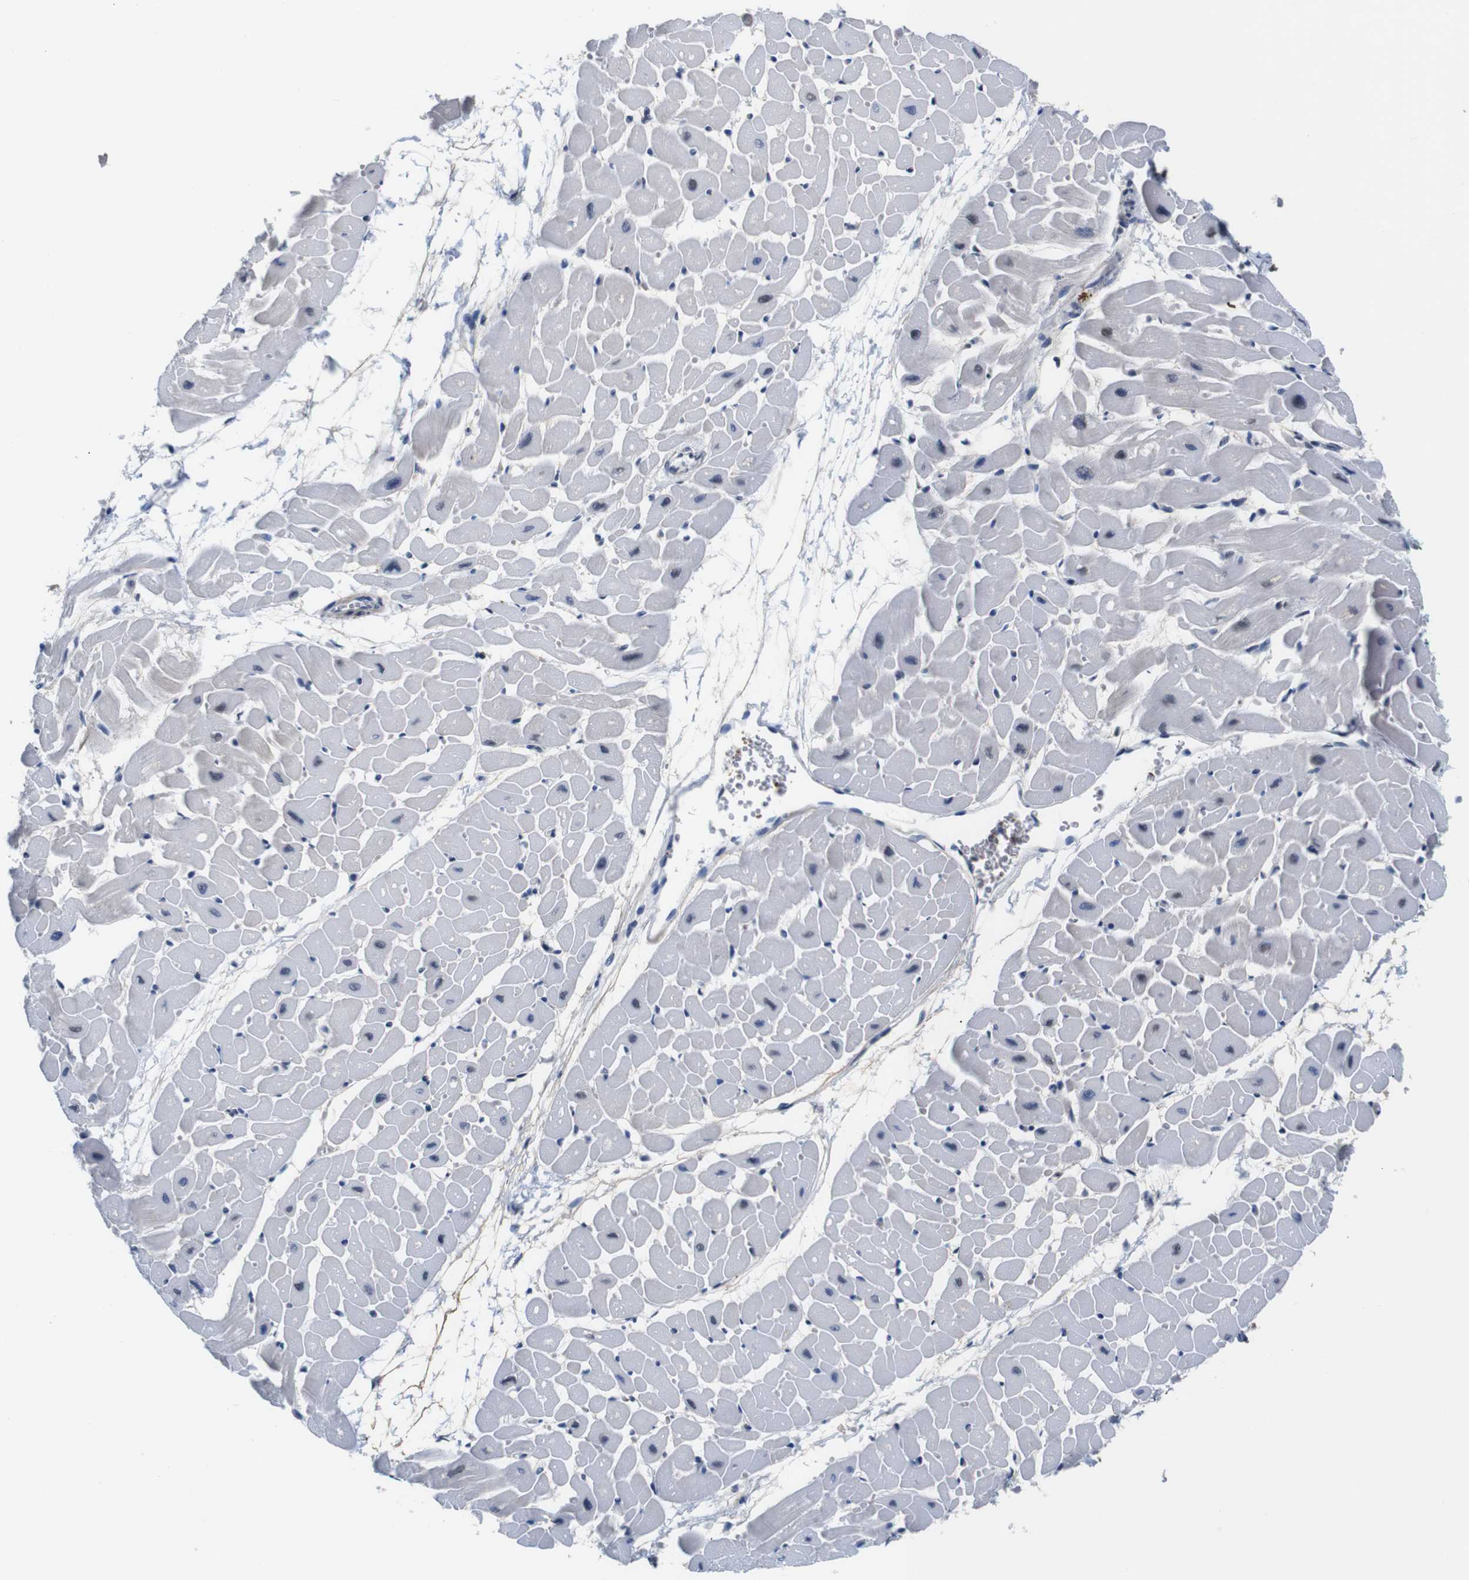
{"staining": {"intensity": "negative", "quantity": "none", "location": "none"}, "tissue": "heart muscle", "cell_type": "Cardiomyocytes", "image_type": "normal", "snomed": [{"axis": "morphology", "description": "Normal tissue, NOS"}, {"axis": "topography", "description": "Heart"}], "caption": "A micrograph of human heart muscle is negative for staining in cardiomyocytes. (DAB (3,3'-diaminobenzidine) immunohistochemistry (IHC) with hematoxylin counter stain).", "gene": "ILDR2", "patient": {"sex": "male", "age": 45}}